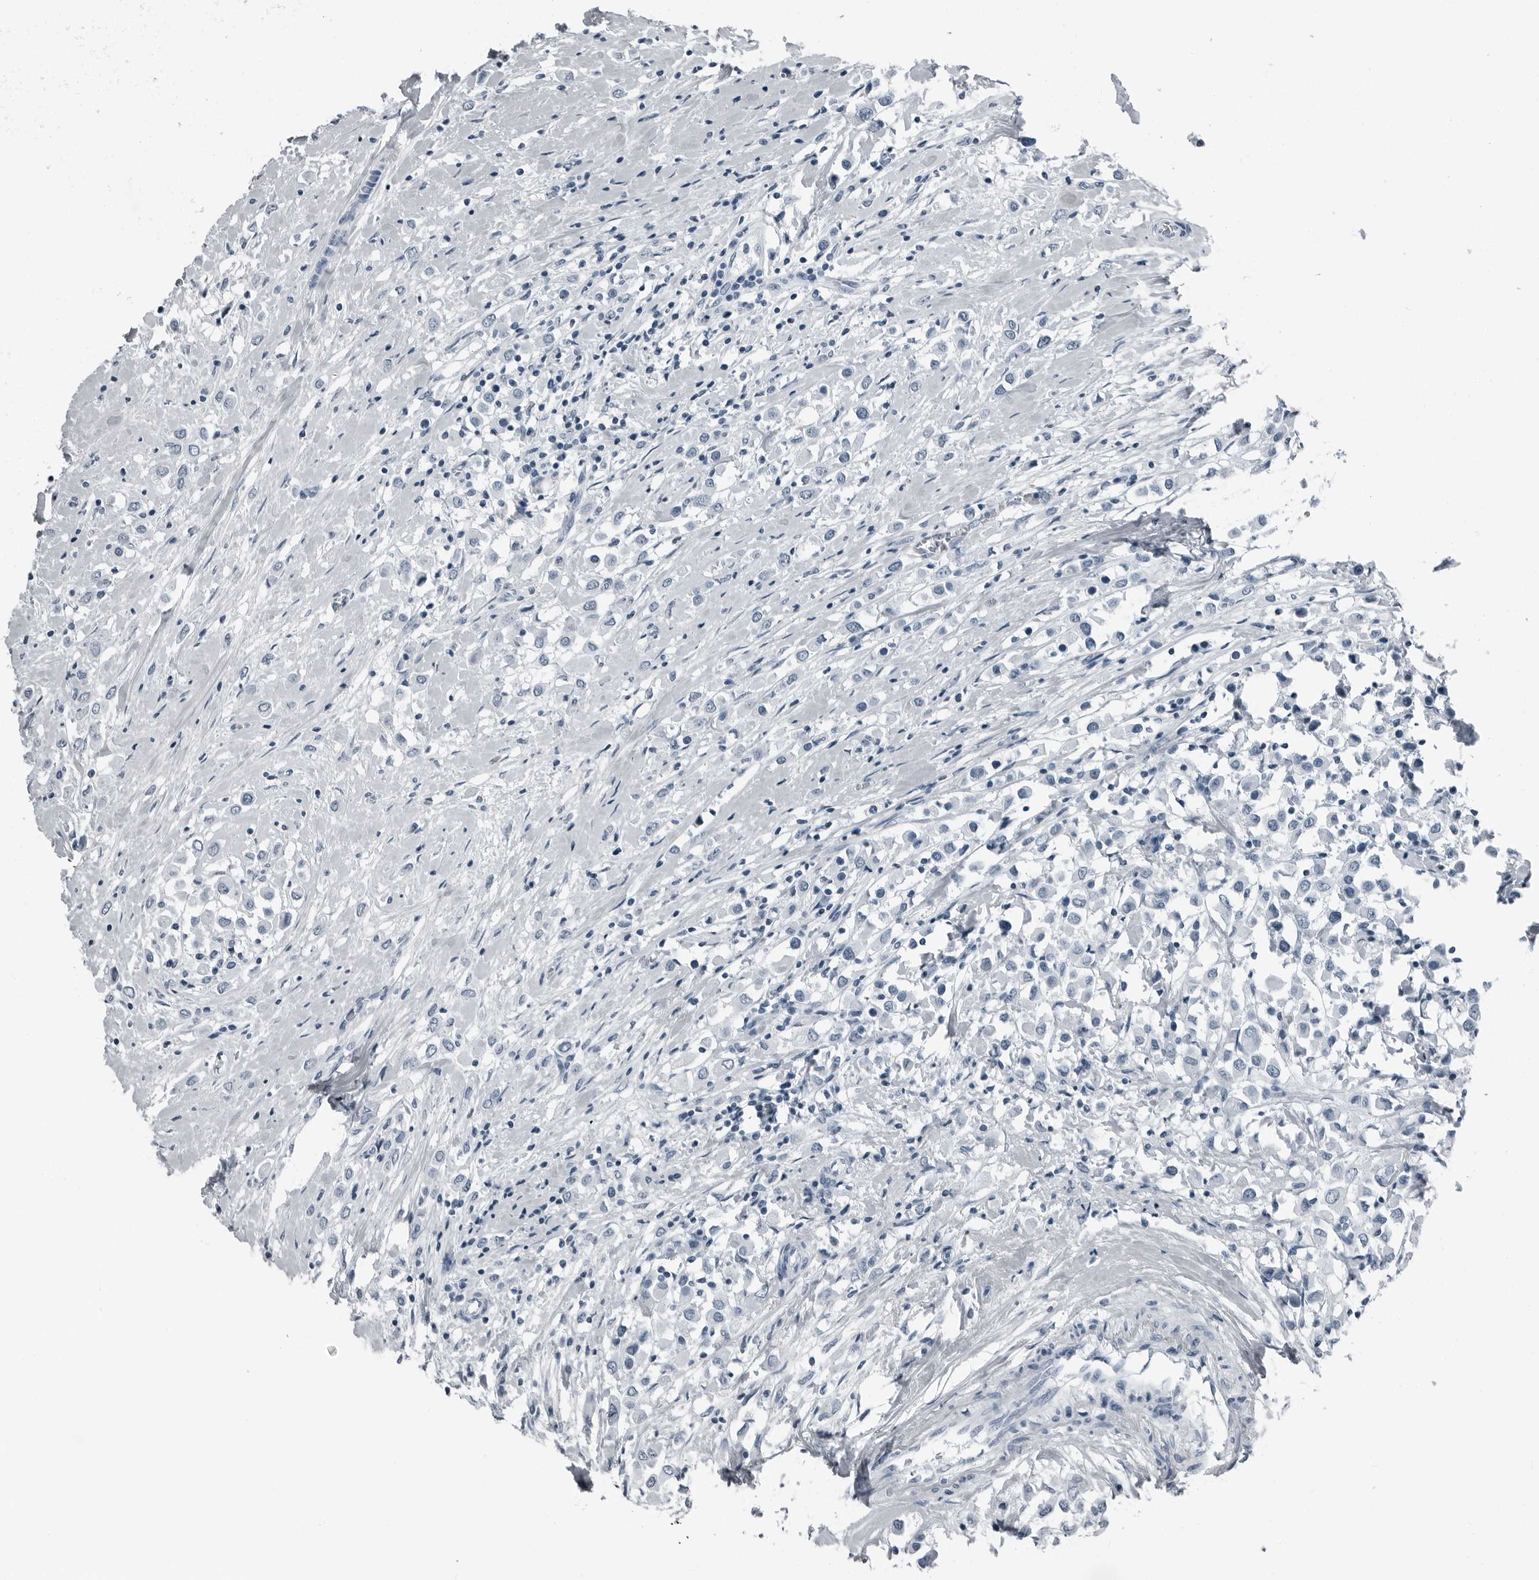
{"staining": {"intensity": "negative", "quantity": "none", "location": "none"}, "tissue": "breast cancer", "cell_type": "Tumor cells", "image_type": "cancer", "snomed": [{"axis": "morphology", "description": "Duct carcinoma"}, {"axis": "topography", "description": "Breast"}], "caption": "An immunohistochemistry image of breast cancer (intraductal carcinoma) is shown. There is no staining in tumor cells of breast cancer (intraductal carcinoma).", "gene": "PRSS1", "patient": {"sex": "female", "age": 61}}